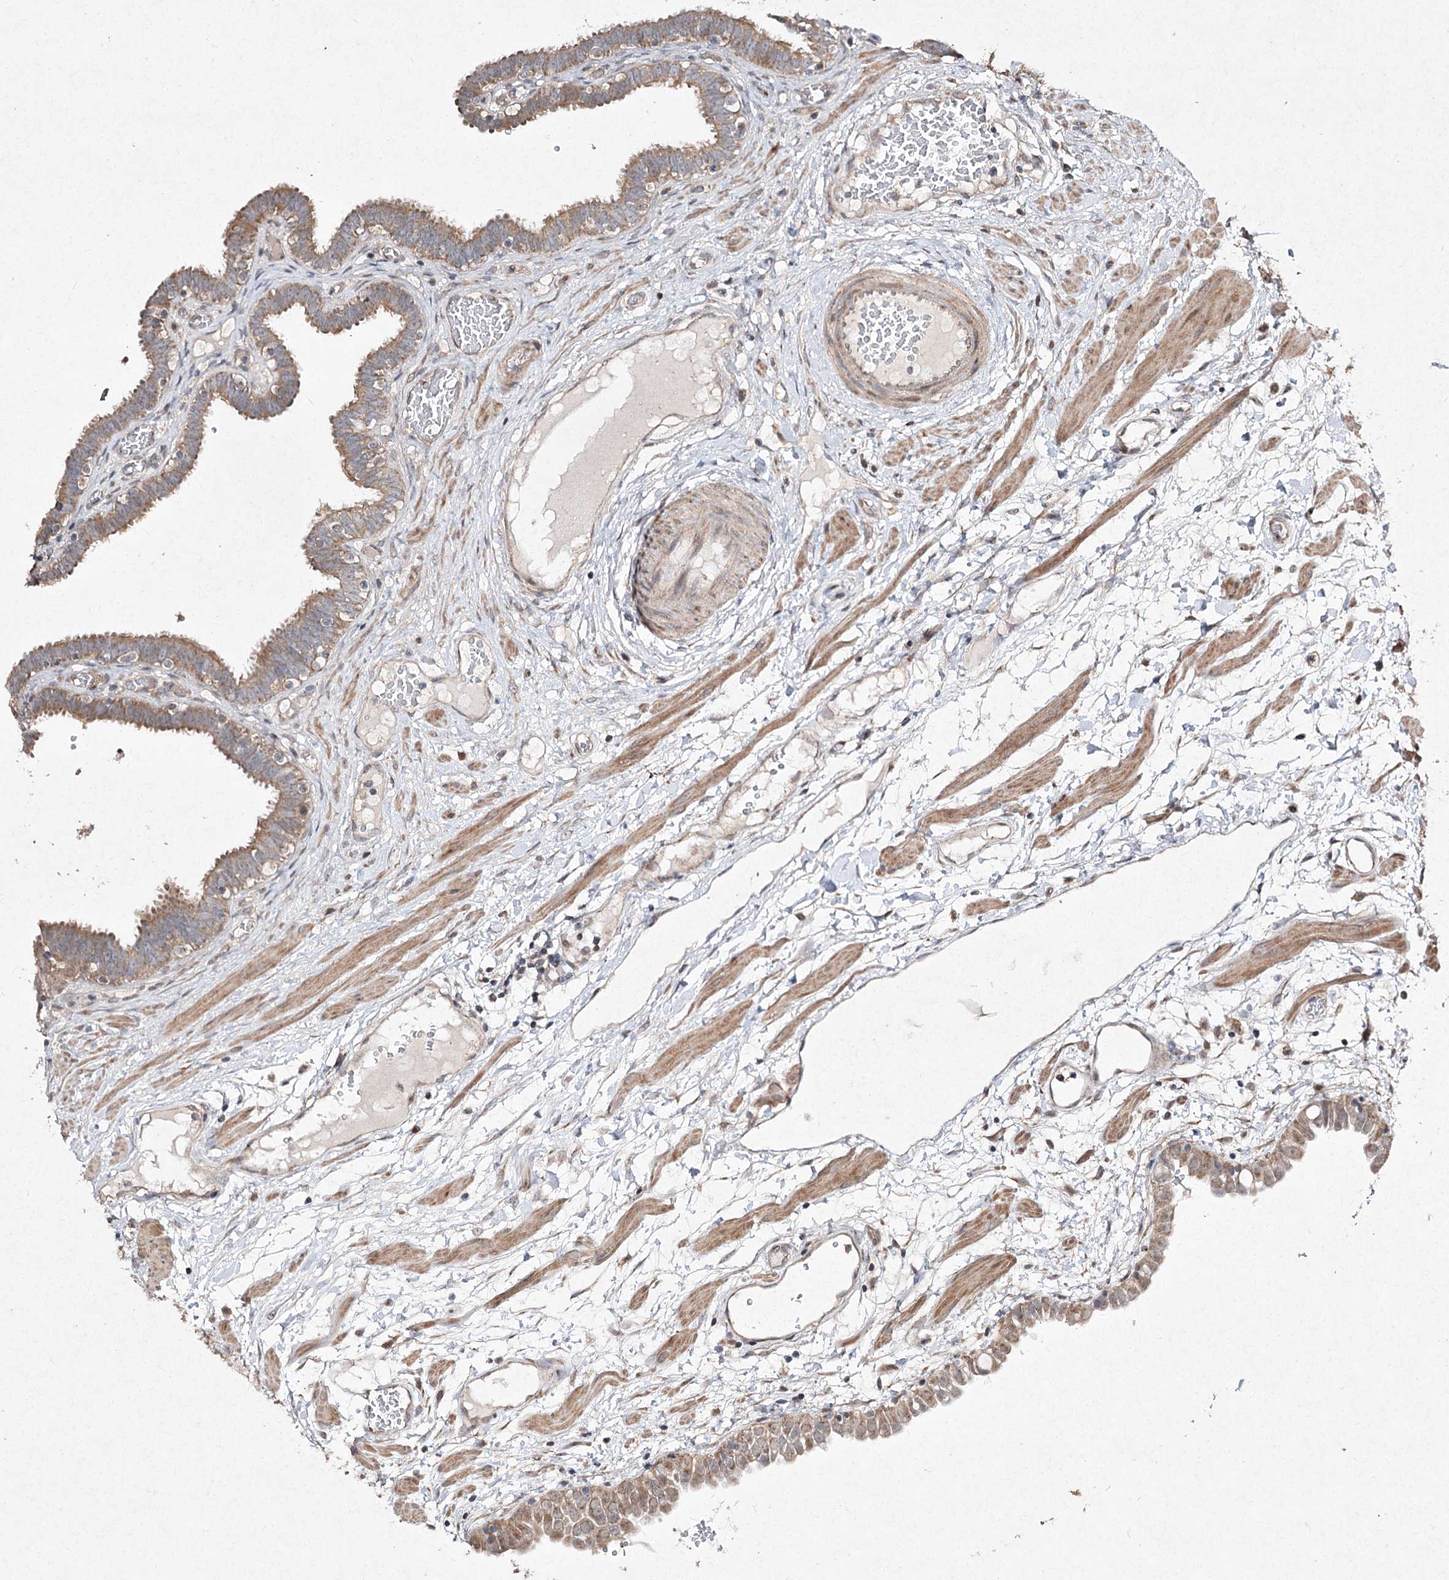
{"staining": {"intensity": "moderate", "quantity": ">75%", "location": "cytoplasmic/membranous"}, "tissue": "fallopian tube", "cell_type": "Glandular cells", "image_type": "normal", "snomed": [{"axis": "morphology", "description": "Normal tissue, NOS"}, {"axis": "topography", "description": "Fallopian tube"}, {"axis": "topography", "description": "Placenta"}], "caption": "Protein staining exhibits moderate cytoplasmic/membranous staining in about >75% of glandular cells in unremarkable fallopian tube.", "gene": "FANCL", "patient": {"sex": "female", "age": 32}}